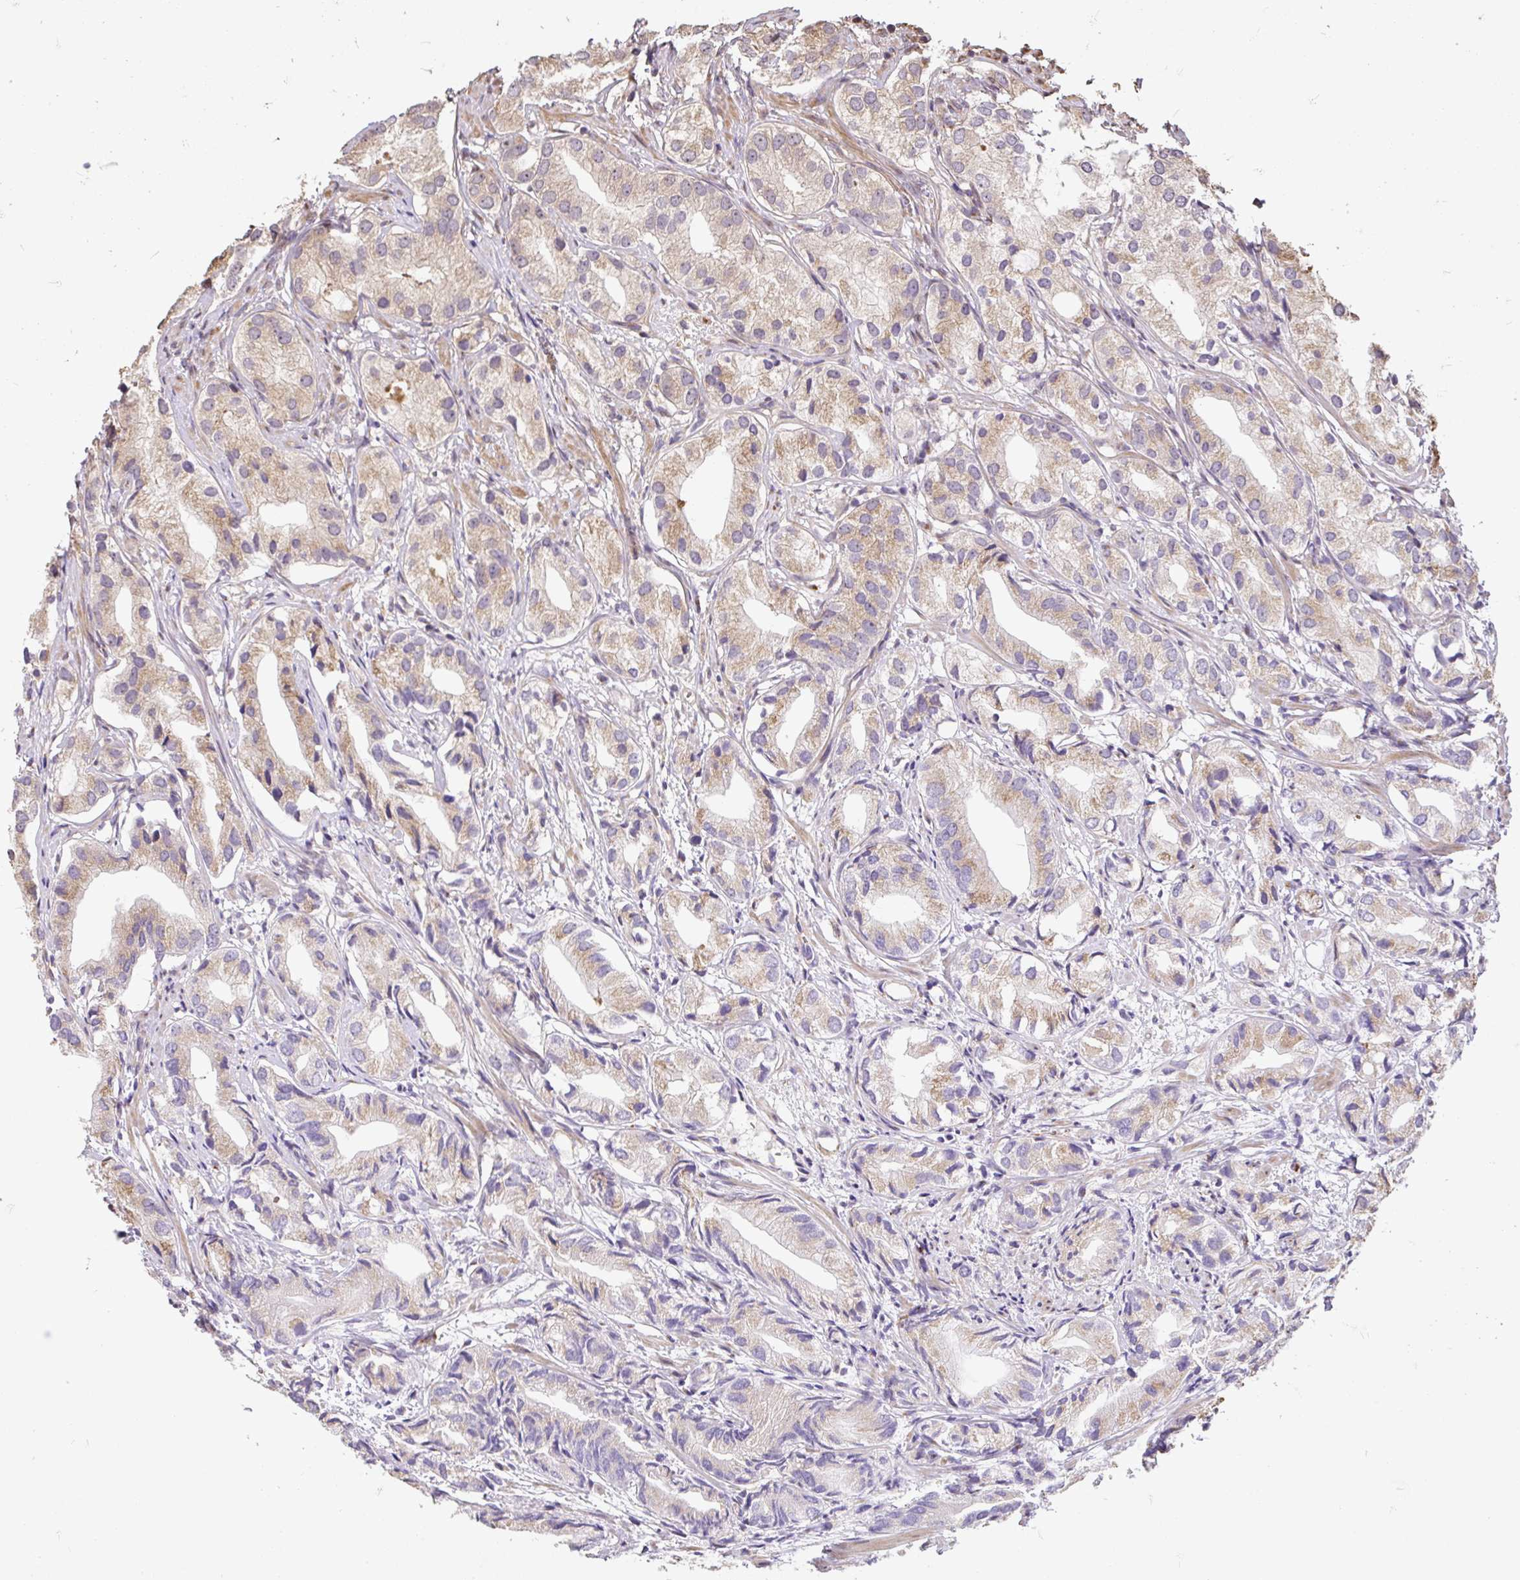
{"staining": {"intensity": "weak", "quantity": "25%-75%", "location": "cytoplasmic/membranous"}, "tissue": "prostate cancer", "cell_type": "Tumor cells", "image_type": "cancer", "snomed": [{"axis": "morphology", "description": "Adenocarcinoma, High grade"}, {"axis": "topography", "description": "Prostate"}], "caption": "Brown immunohistochemical staining in human prostate cancer (adenocarcinoma (high-grade)) exhibits weak cytoplasmic/membranous positivity in about 25%-75% of tumor cells.", "gene": "PUS7L", "patient": {"sex": "male", "age": 82}}